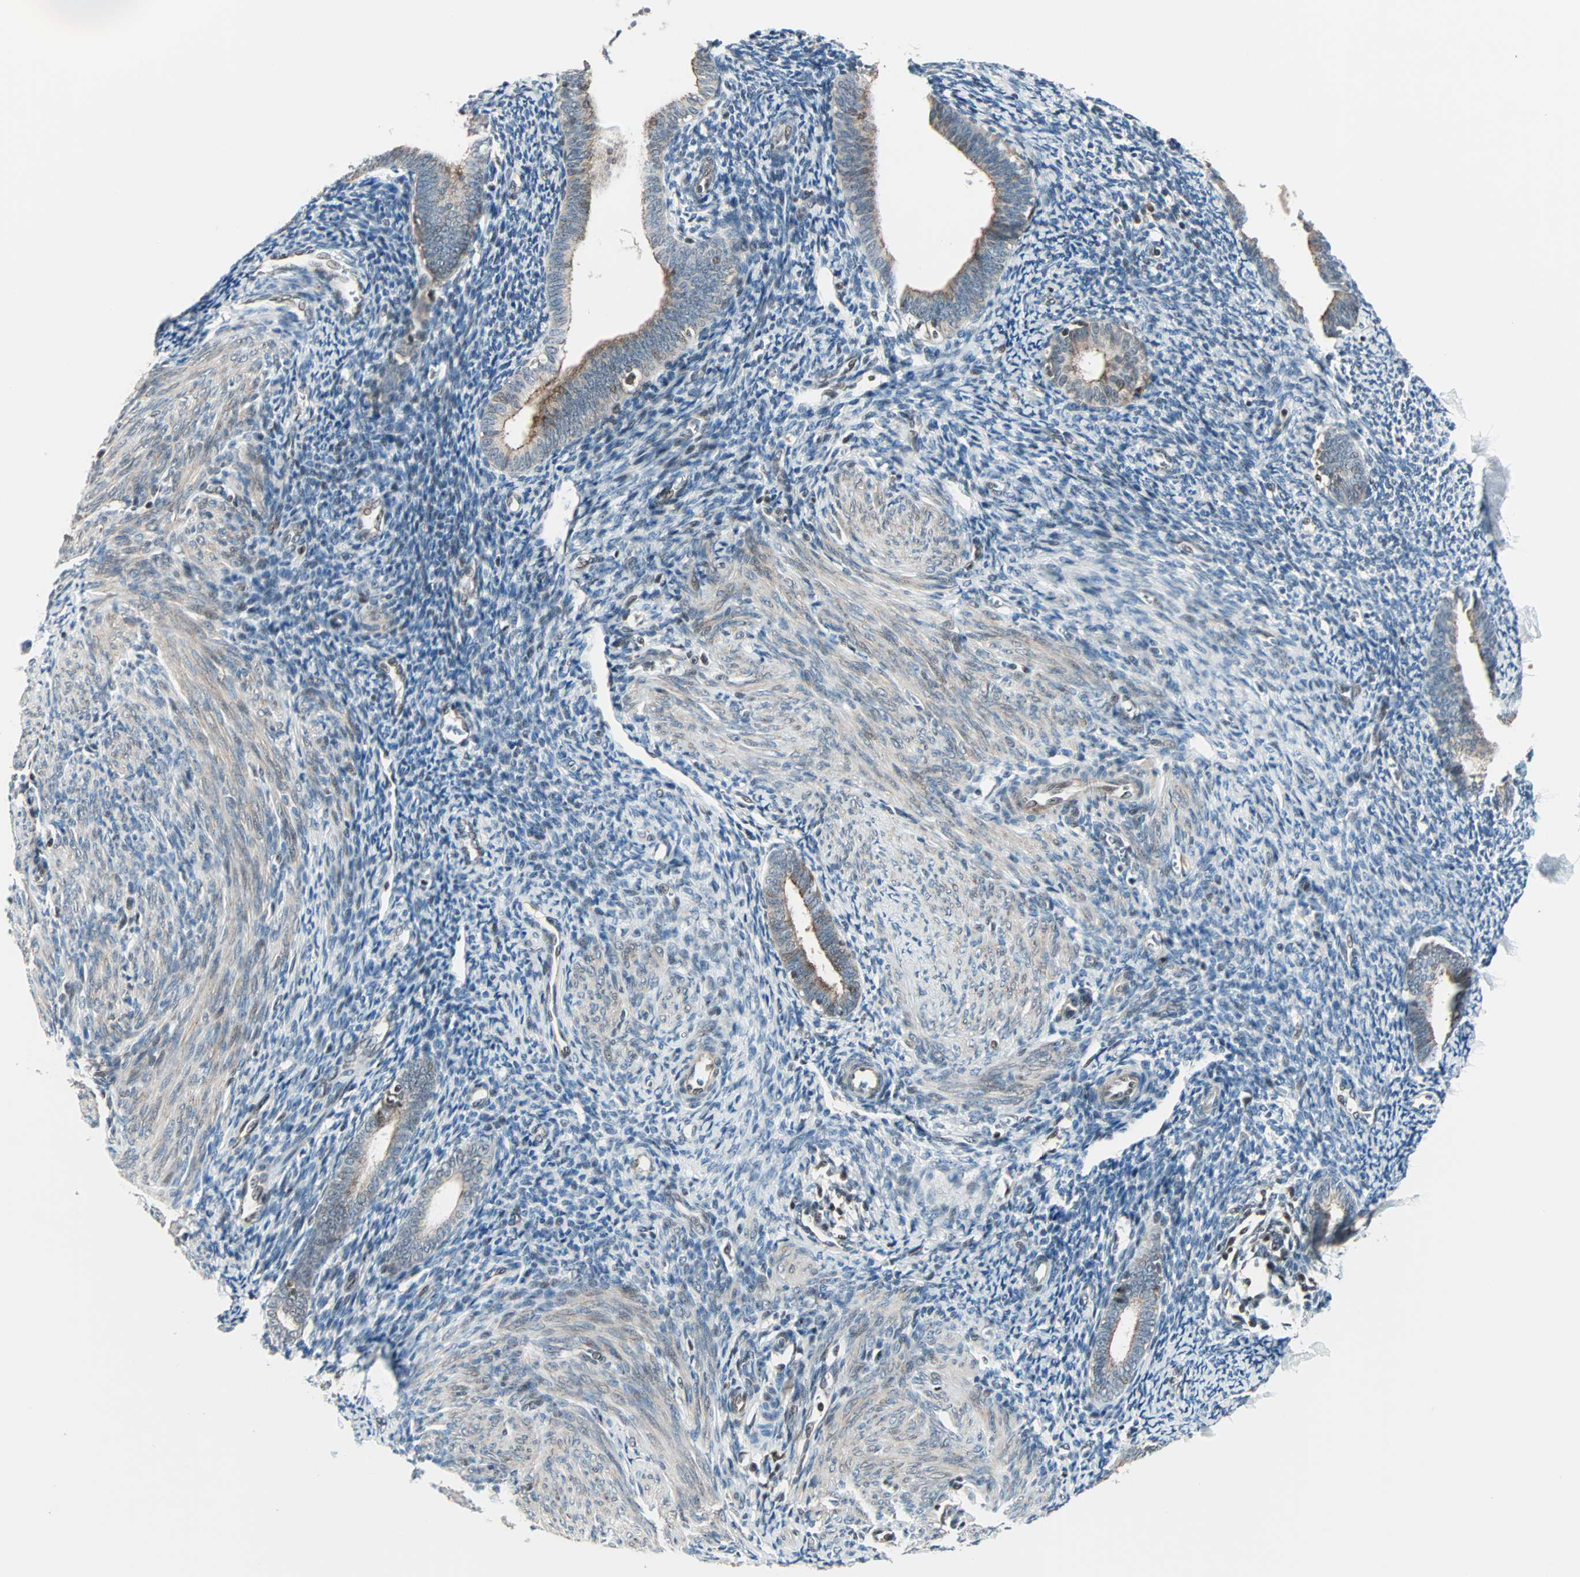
{"staining": {"intensity": "negative", "quantity": "none", "location": "none"}, "tissue": "endometrium", "cell_type": "Cells in endometrial stroma", "image_type": "normal", "snomed": [{"axis": "morphology", "description": "Normal tissue, NOS"}, {"axis": "topography", "description": "Smooth muscle"}, {"axis": "topography", "description": "Endometrium"}], "caption": "Immunohistochemical staining of benign endometrium exhibits no significant staining in cells in endometrial stroma.", "gene": "CBX4", "patient": {"sex": "female", "age": 57}}